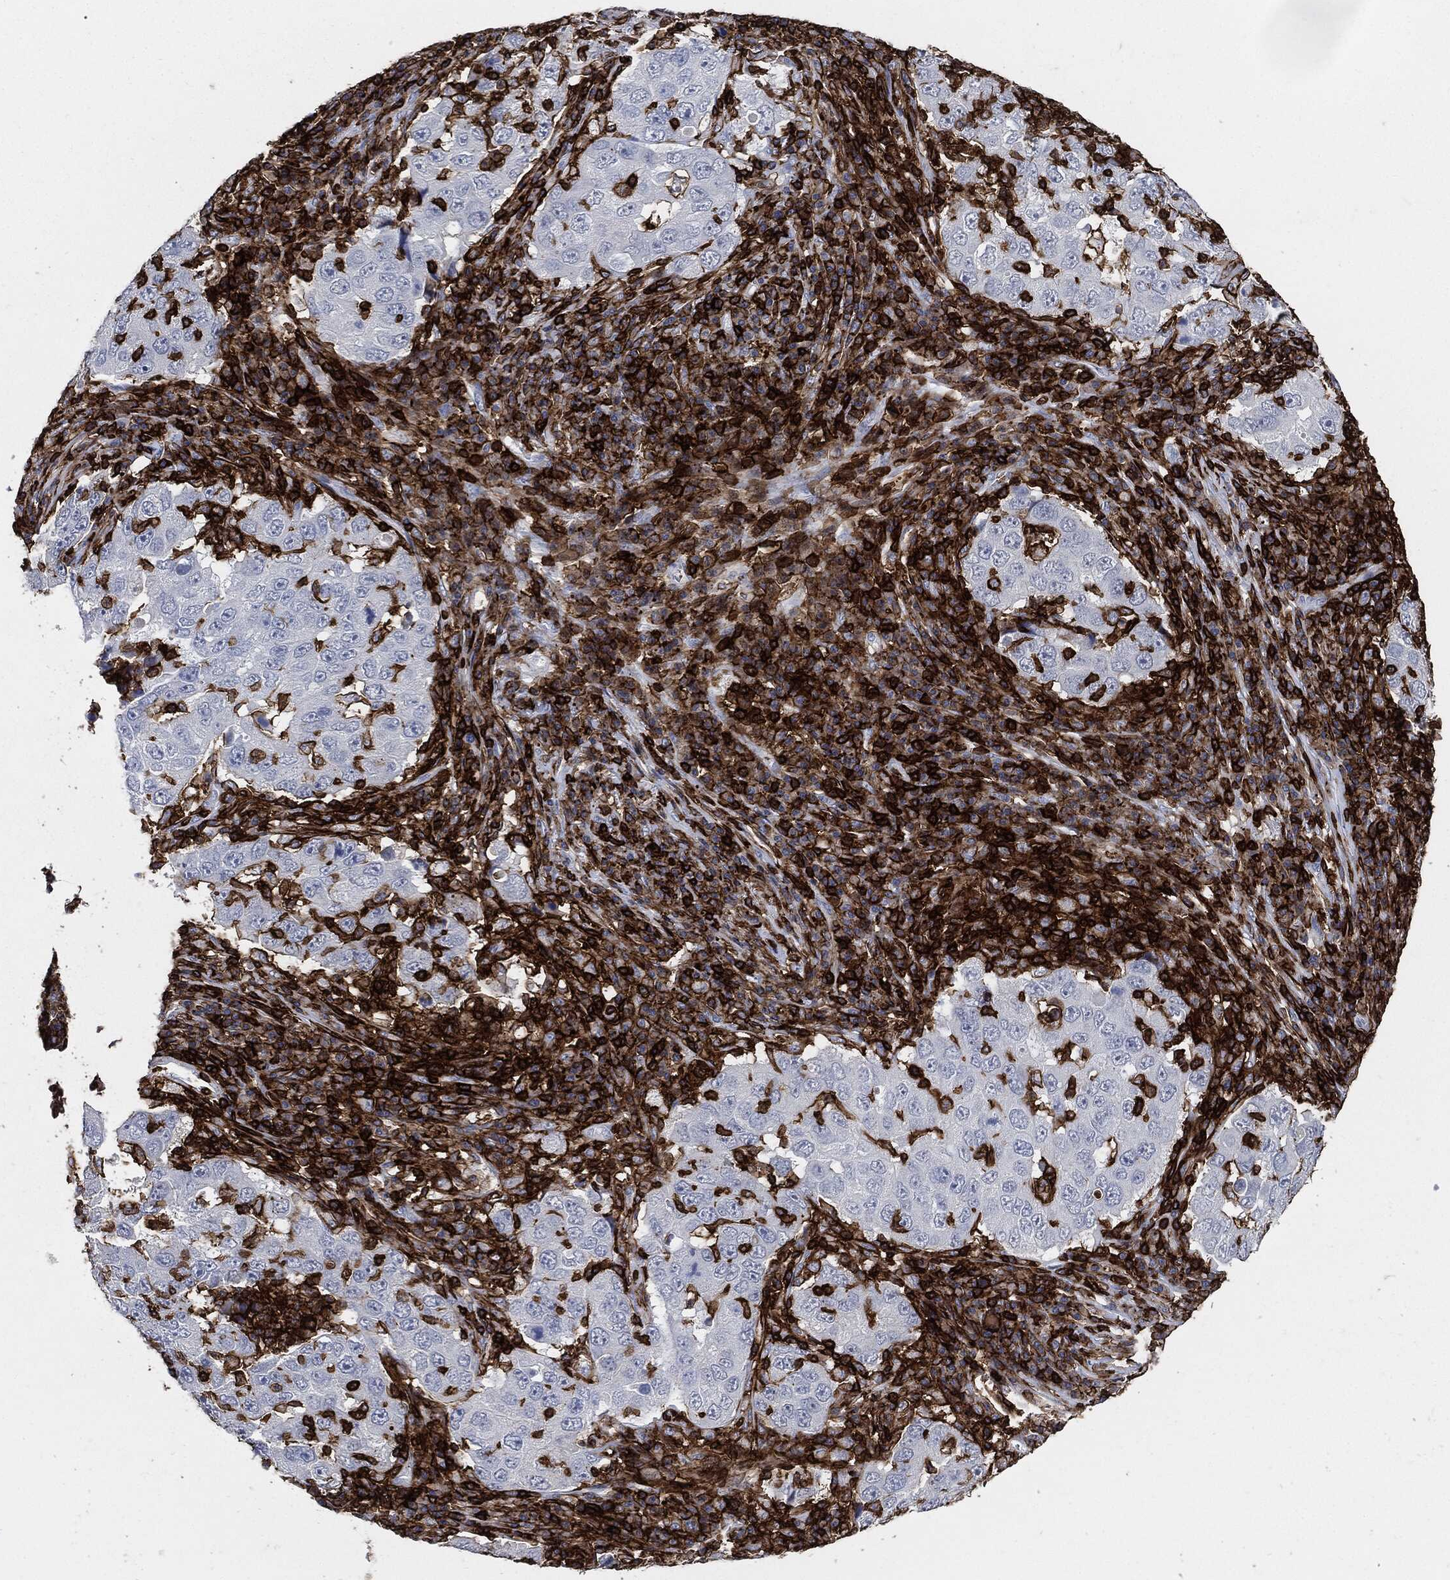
{"staining": {"intensity": "negative", "quantity": "none", "location": "none"}, "tissue": "lung cancer", "cell_type": "Tumor cells", "image_type": "cancer", "snomed": [{"axis": "morphology", "description": "Adenocarcinoma, NOS"}, {"axis": "topography", "description": "Lung"}], "caption": "High power microscopy micrograph of an immunohistochemistry (IHC) photomicrograph of adenocarcinoma (lung), revealing no significant expression in tumor cells. The staining was performed using DAB to visualize the protein expression in brown, while the nuclei were stained in blue with hematoxylin (Magnification: 20x).", "gene": "PTPRC", "patient": {"sex": "male", "age": 73}}